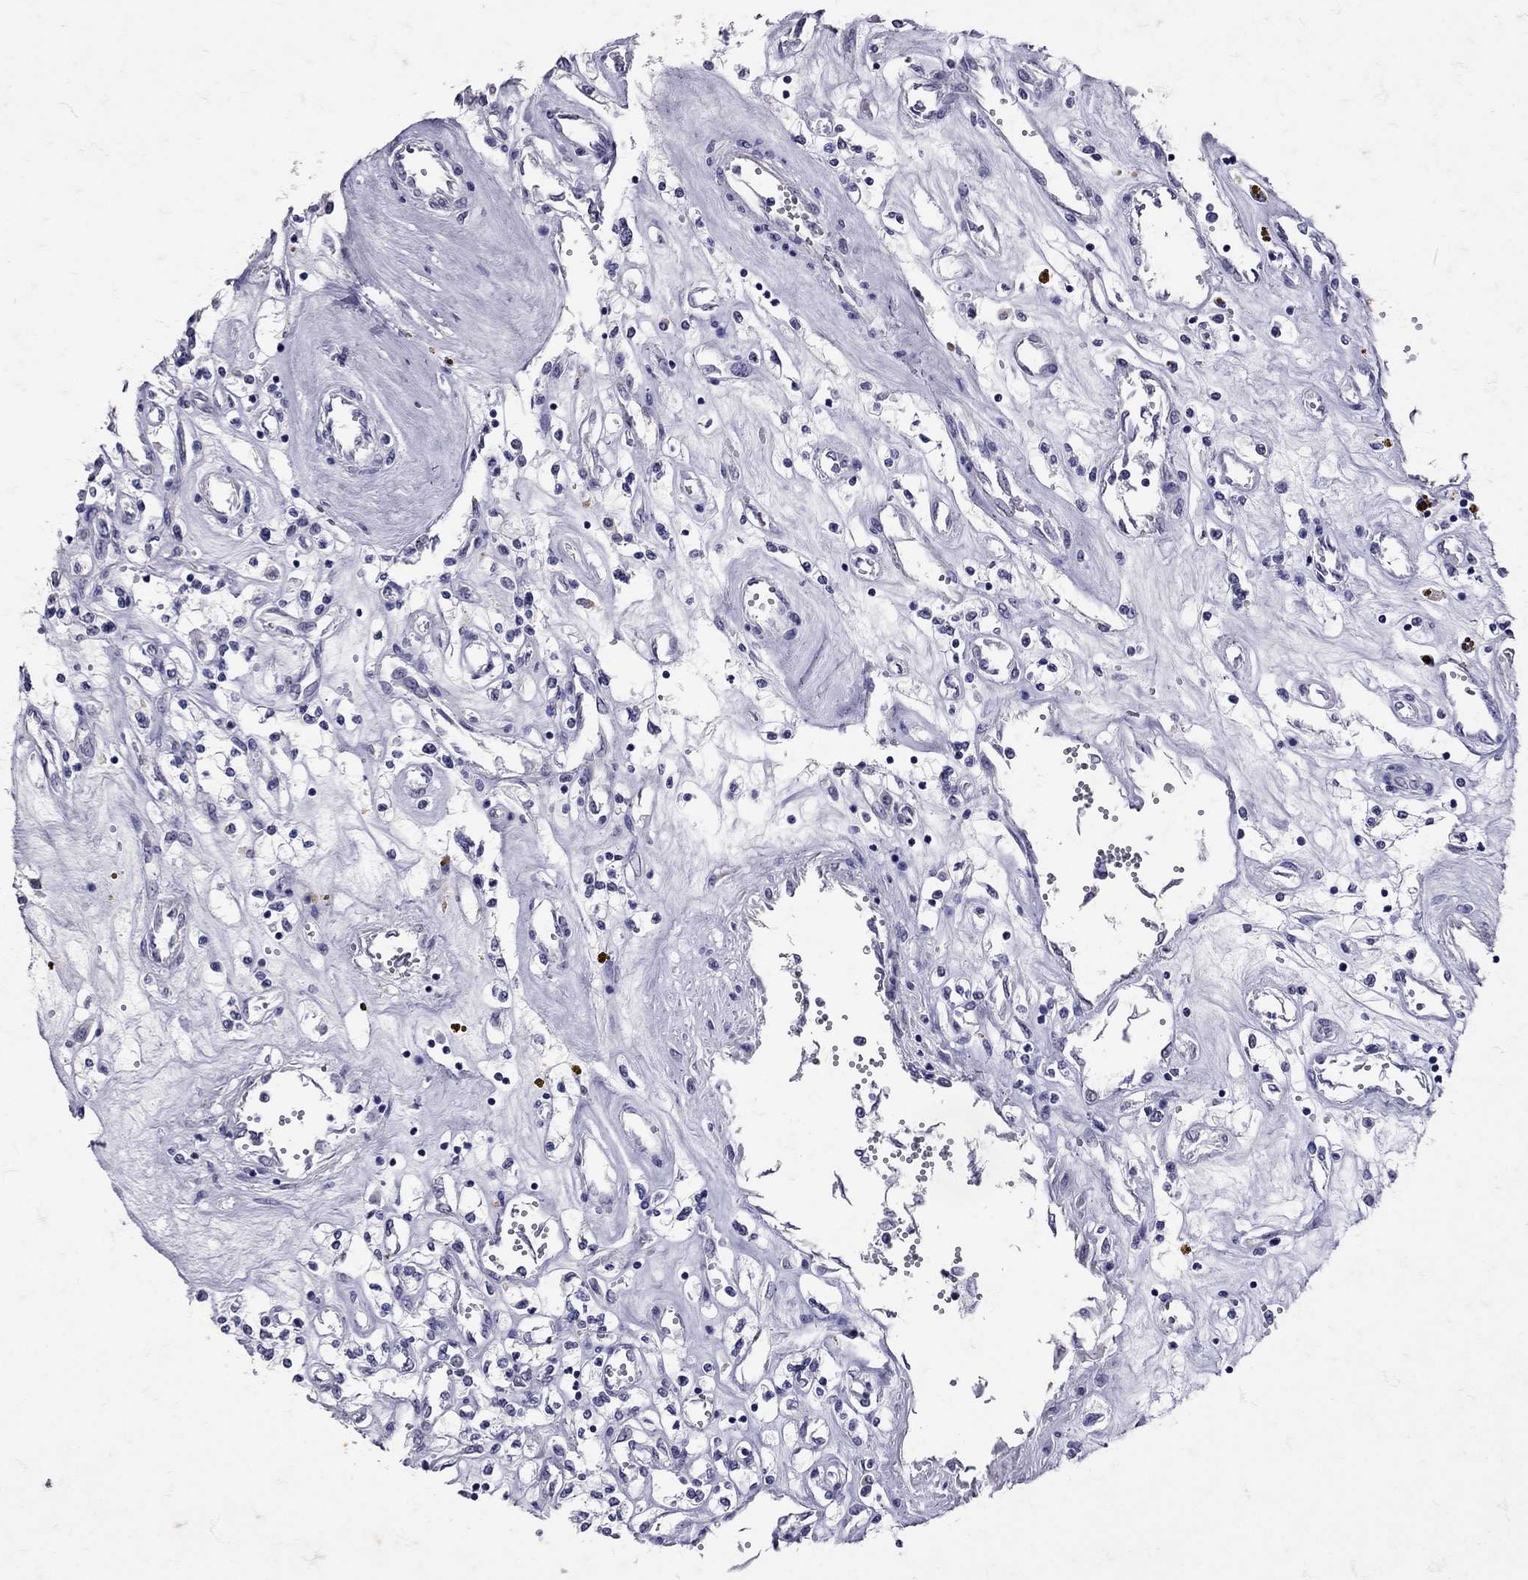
{"staining": {"intensity": "negative", "quantity": "none", "location": "none"}, "tissue": "renal cancer", "cell_type": "Tumor cells", "image_type": "cancer", "snomed": [{"axis": "morphology", "description": "Adenocarcinoma, NOS"}, {"axis": "topography", "description": "Kidney"}], "caption": "Immunohistochemistry histopathology image of neoplastic tissue: renal cancer stained with DAB (3,3'-diaminobenzidine) displays no significant protein positivity in tumor cells.", "gene": "SST", "patient": {"sex": "female", "age": 59}}